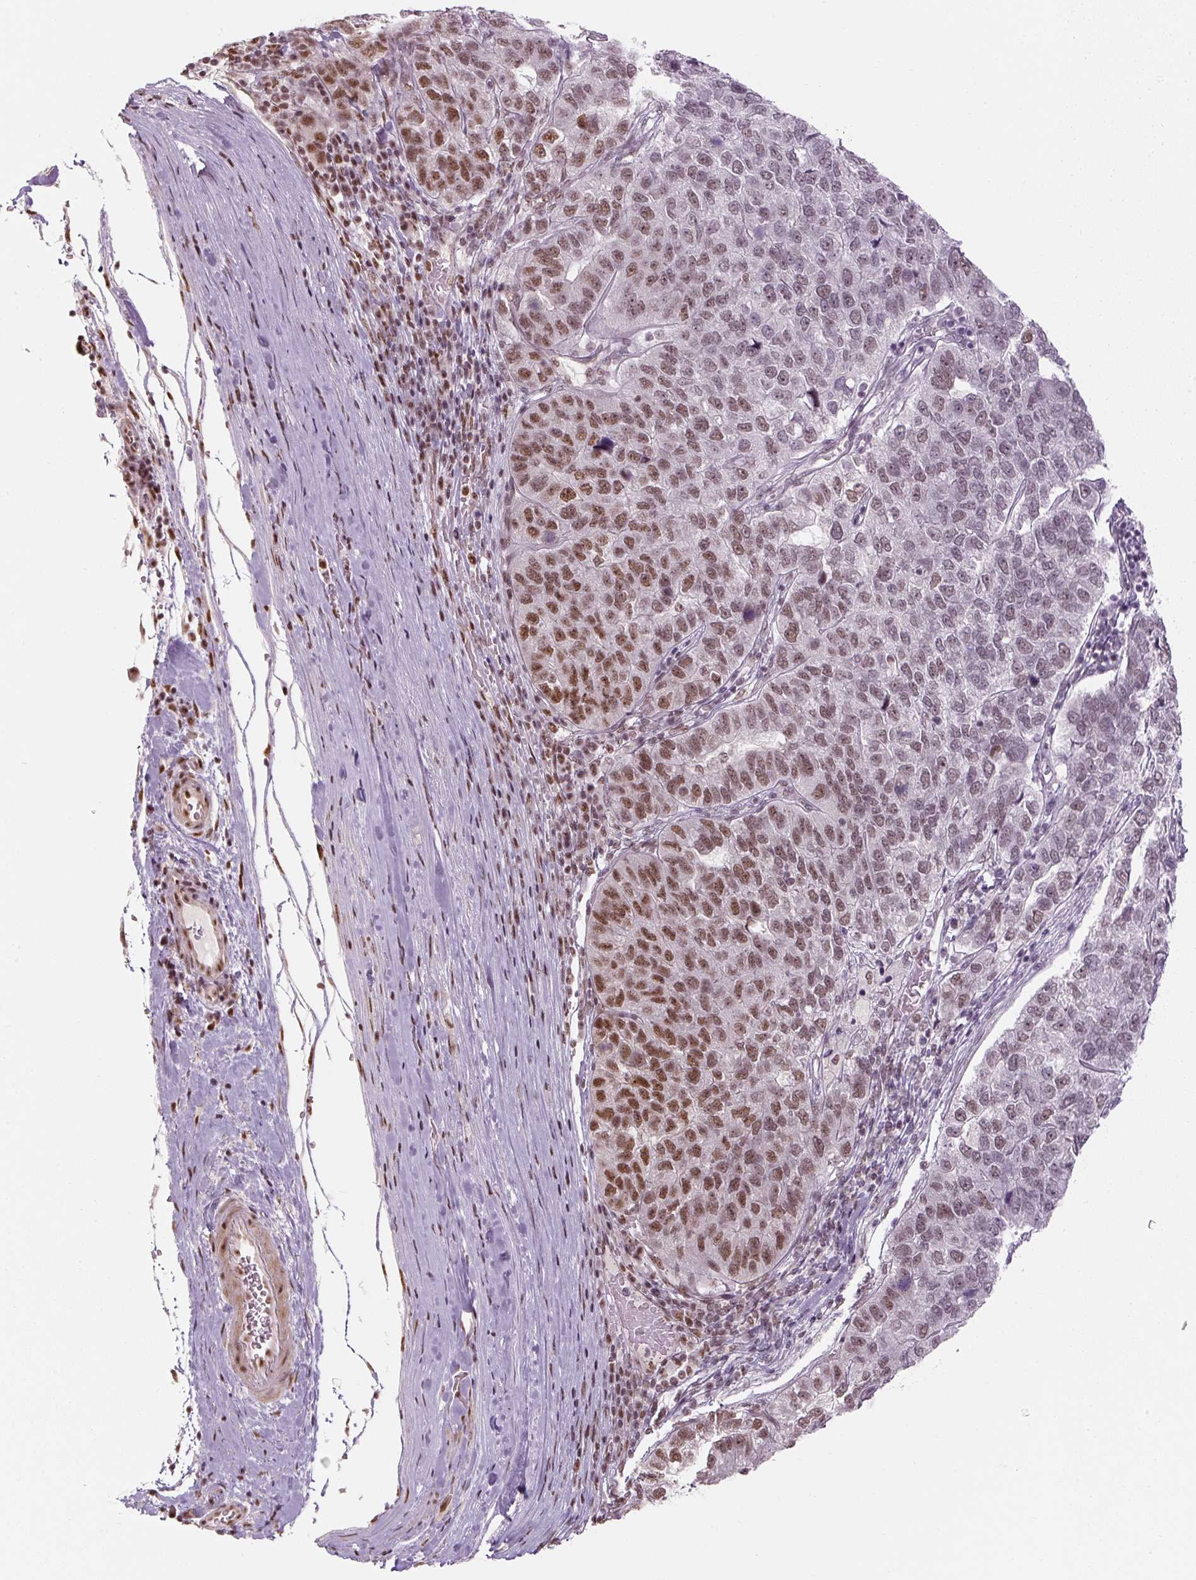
{"staining": {"intensity": "moderate", "quantity": "25%-75%", "location": "nuclear"}, "tissue": "pancreatic cancer", "cell_type": "Tumor cells", "image_type": "cancer", "snomed": [{"axis": "morphology", "description": "Adenocarcinoma, NOS"}, {"axis": "topography", "description": "Pancreas"}], "caption": "Immunohistochemical staining of pancreatic adenocarcinoma displays medium levels of moderate nuclear expression in approximately 25%-75% of tumor cells.", "gene": "U2AF2", "patient": {"sex": "female", "age": 61}}